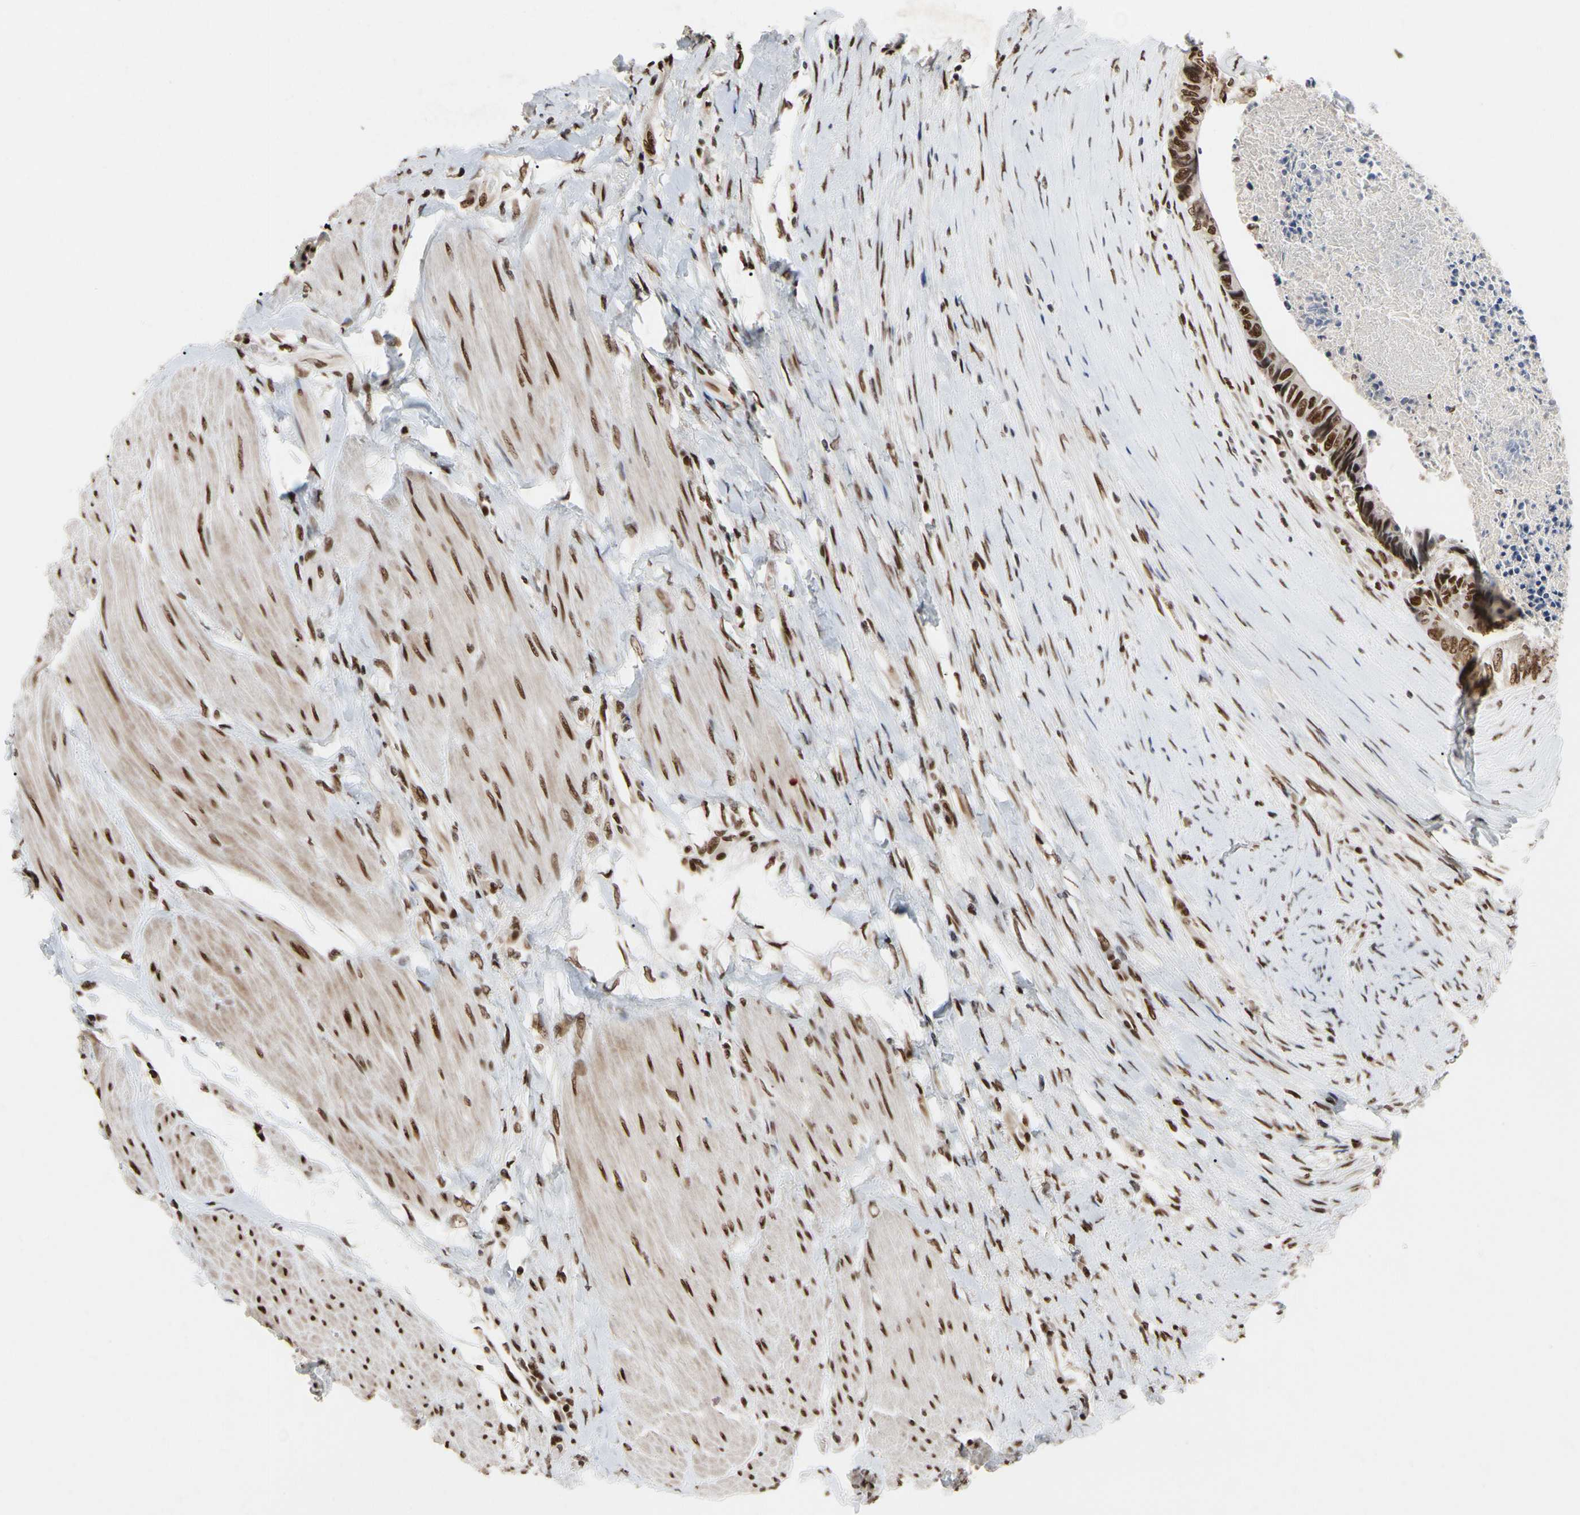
{"staining": {"intensity": "strong", "quantity": ">75%", "location": "nuclear"}, "tissue": "colorectal cancer", "cell_type": "Tumor cells", "image_type": "cancer", "snomed": [{"axis": "morphology", "description": "Adenocarcinoma, NOS"}, {"axis": "topography", "description": "Rectum"}], "caption": "Human colorectal cancer (adenocarcinoma) stained for a protein (brown) displays strong nuclear positive expression in about >75% of tumor cells.", "gene": "FAM98B", "patient": {"sex": "male", "age": 63}}